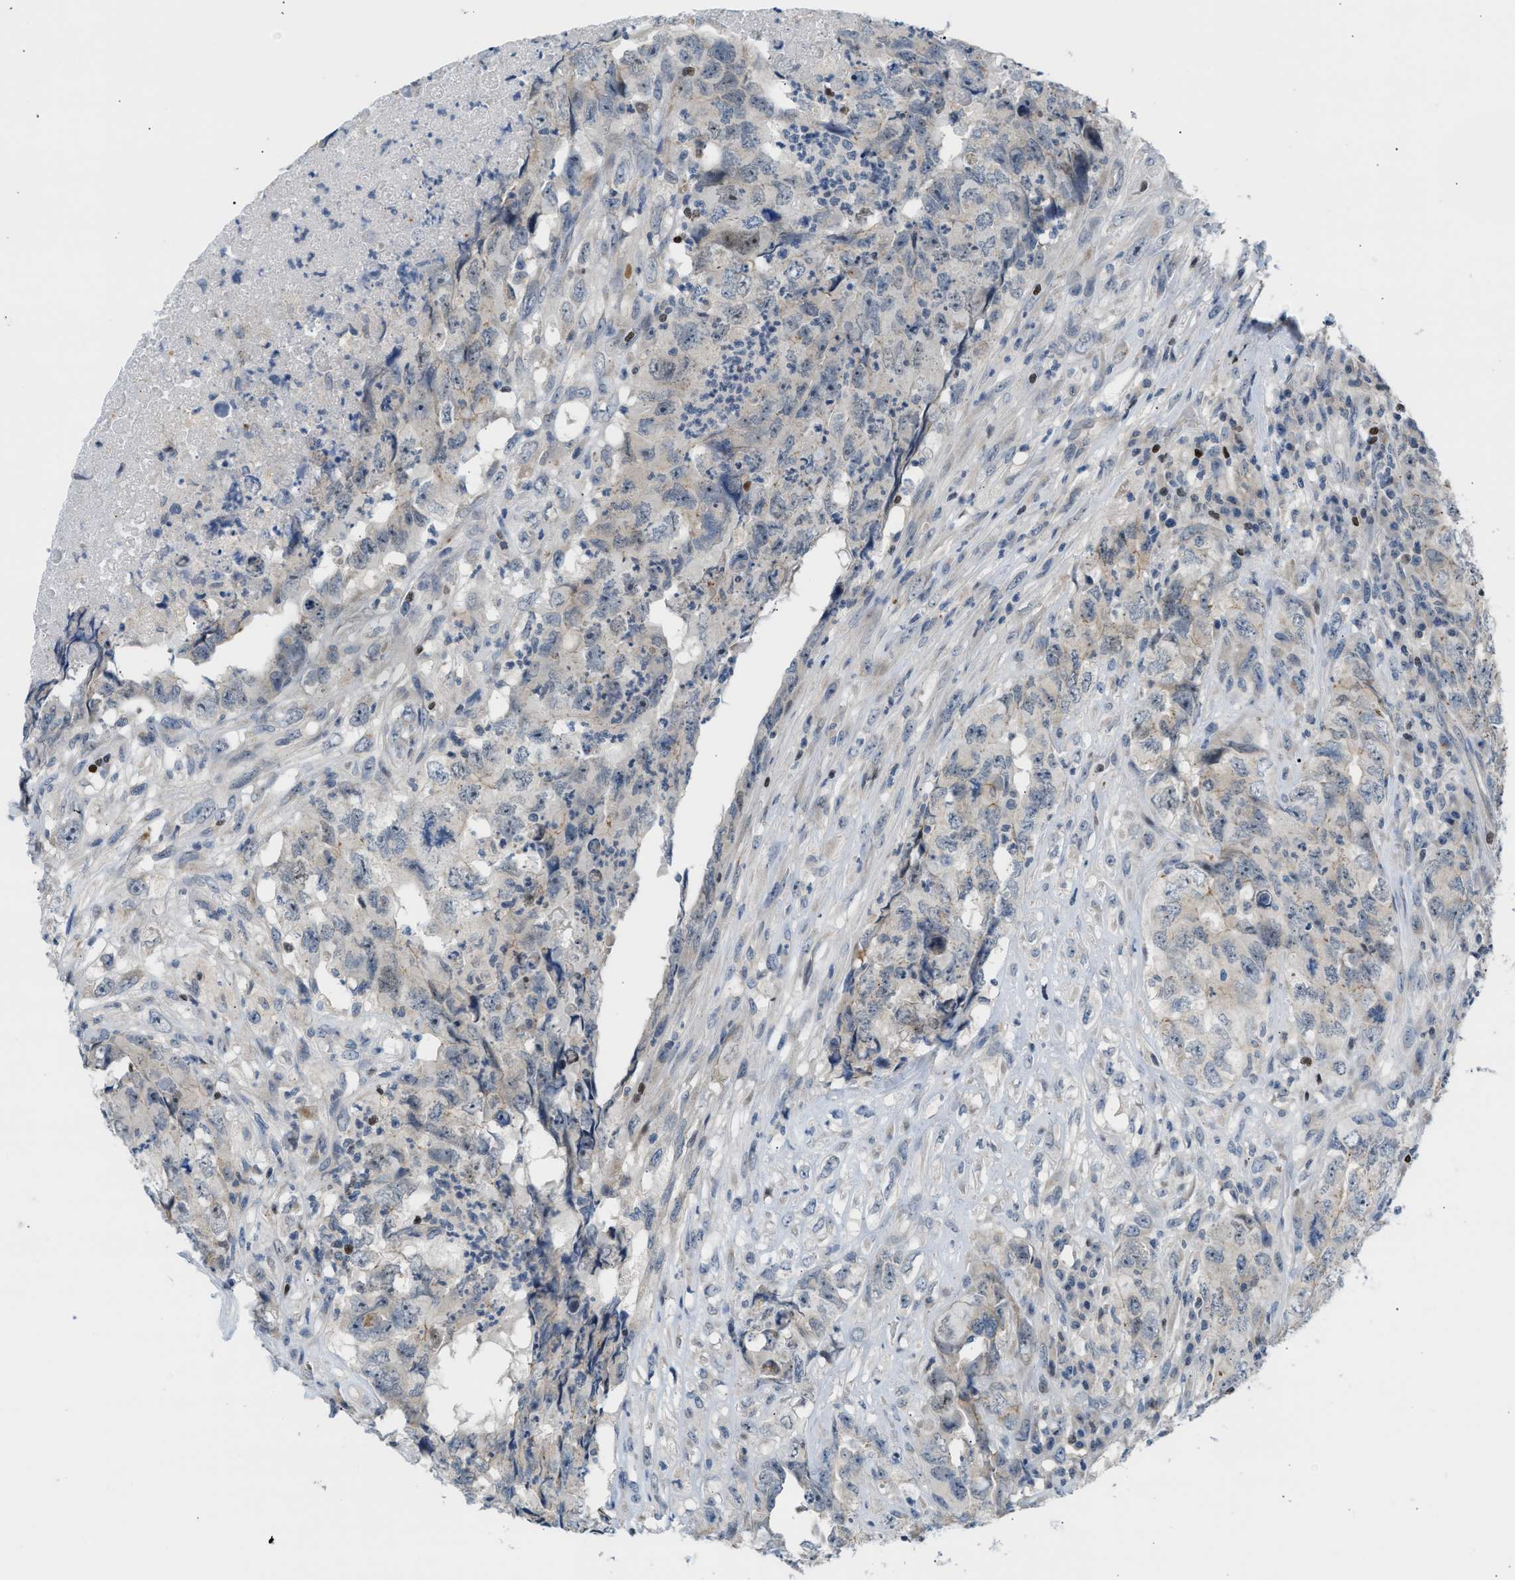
{"staining": {"intensity": "weak", "quantity": "<25%", "location": "cytoplasmic/membranous,nuclear"}, "tissue": "testis cancer", "cell_type": "Tumor cells", "image_type": "cancer", "snomed": [{"axis": "morphology", "description": "Carcinoma, Embryonal, NOS"}, {"axis": "topography", "description": "Testis"}], "caption": "A micrograph of testis cancer (embryonal carcinoma) stained for a protein demonstrates no brown staining in tumor cells. (DAB (3,3'-diaminobenzidine) IHC with hematoxylin counter stain).", "gene": "NPS", "patient": {"sex": "male", "age": 32}}